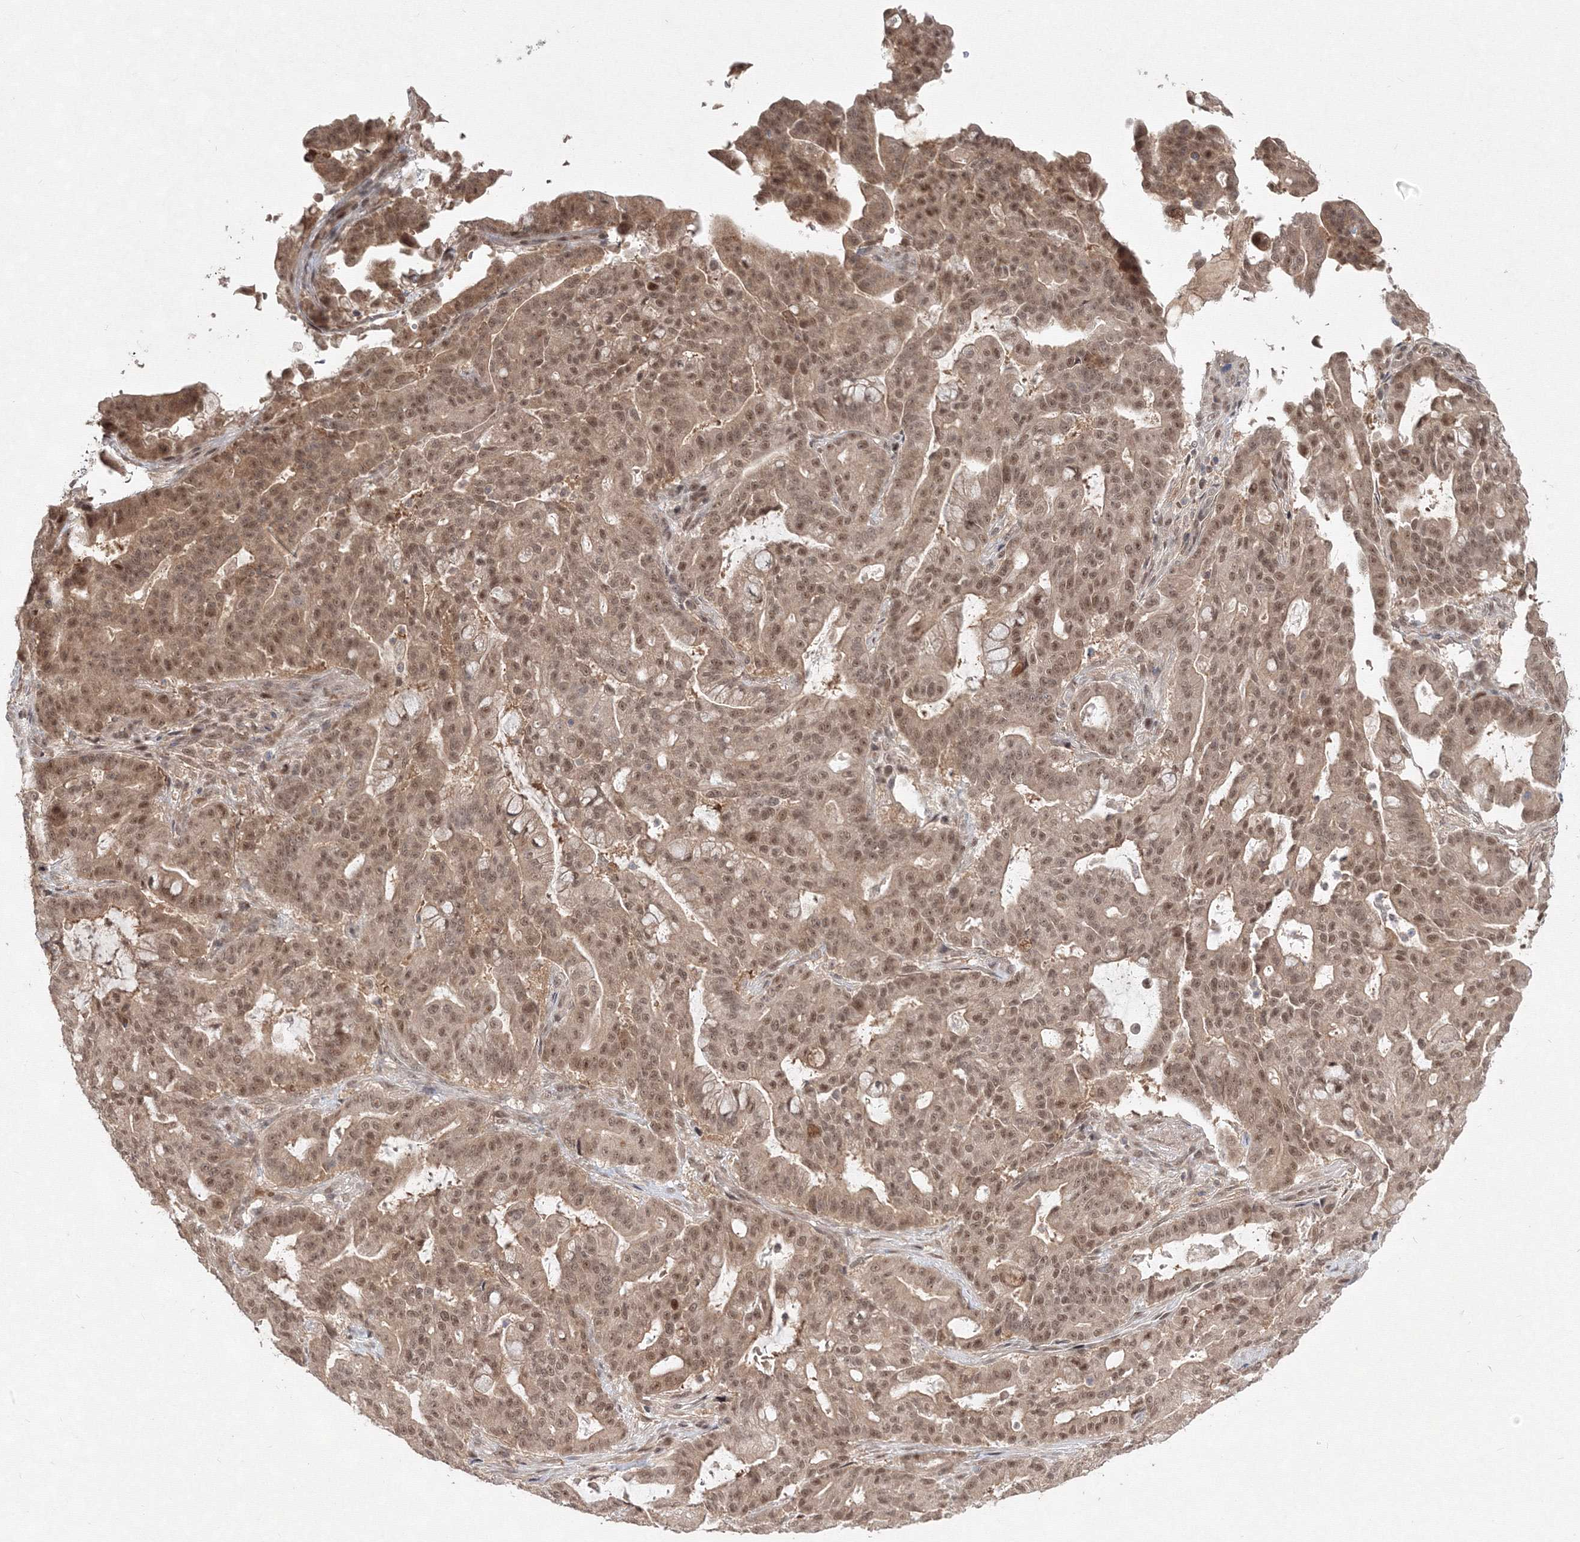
{"staining": {"intensity": "moderate", "quantity": ">75%", "location": "nuclear"}, "tissue": "pancreatic cancer", "cell_type": "Tumor cells", "image_type": "cancer", "snomed": [{"axis": "morphology", "description": "Adenocarcinoma, NOS"}, {"axis": "topography", "description": "Pancreas"}], "caption": "Immunohistochemical staining of human pancreatic cancer (adenocarcinoma) displays moderate nuclear protein positivity in approximately >75% of tumor cells. Ihc stains the protein in brown and the nuclei are stained blue.", "gene": "COPS4", "patient": {"sex": "male", "age": 63}}